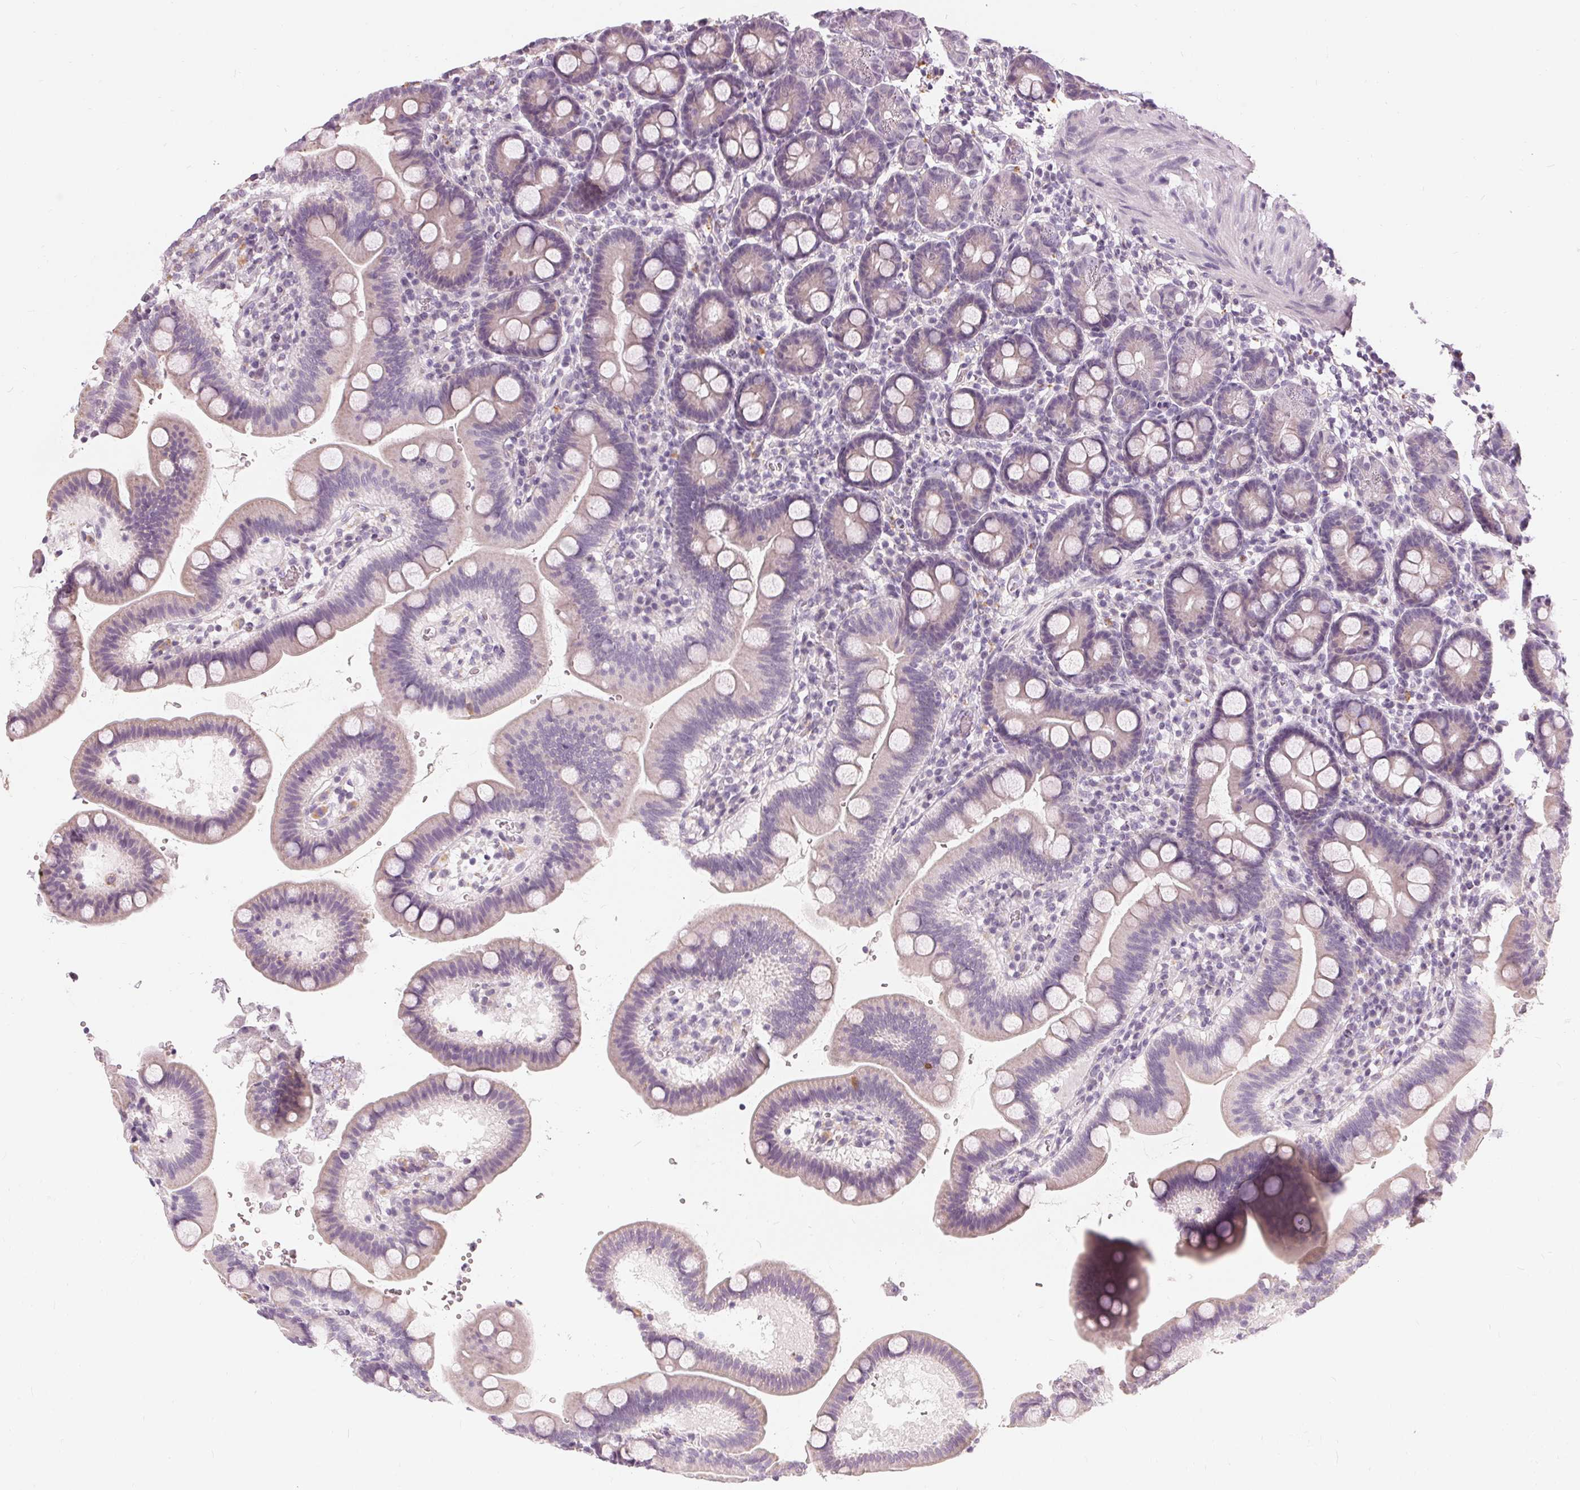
{"staining": {"intensity": "weak", "quantity": "<25%", "location": "cytoplasmic/membranous"}, "tissue": "duodenum", "cell_type": "Glandular cells", "image_type": "normal", "snomed": [{"axis": "morphology", "description": "Normal tissue, NOS"}, {"axis": "topography", "description": "Duodenum"}], "caption": "Immunohistochemical staining of normal duodenum reveals no significant expression in glandular cells.", "gene": "HOPX", "patient": {"sex": "male", "age": 59}}